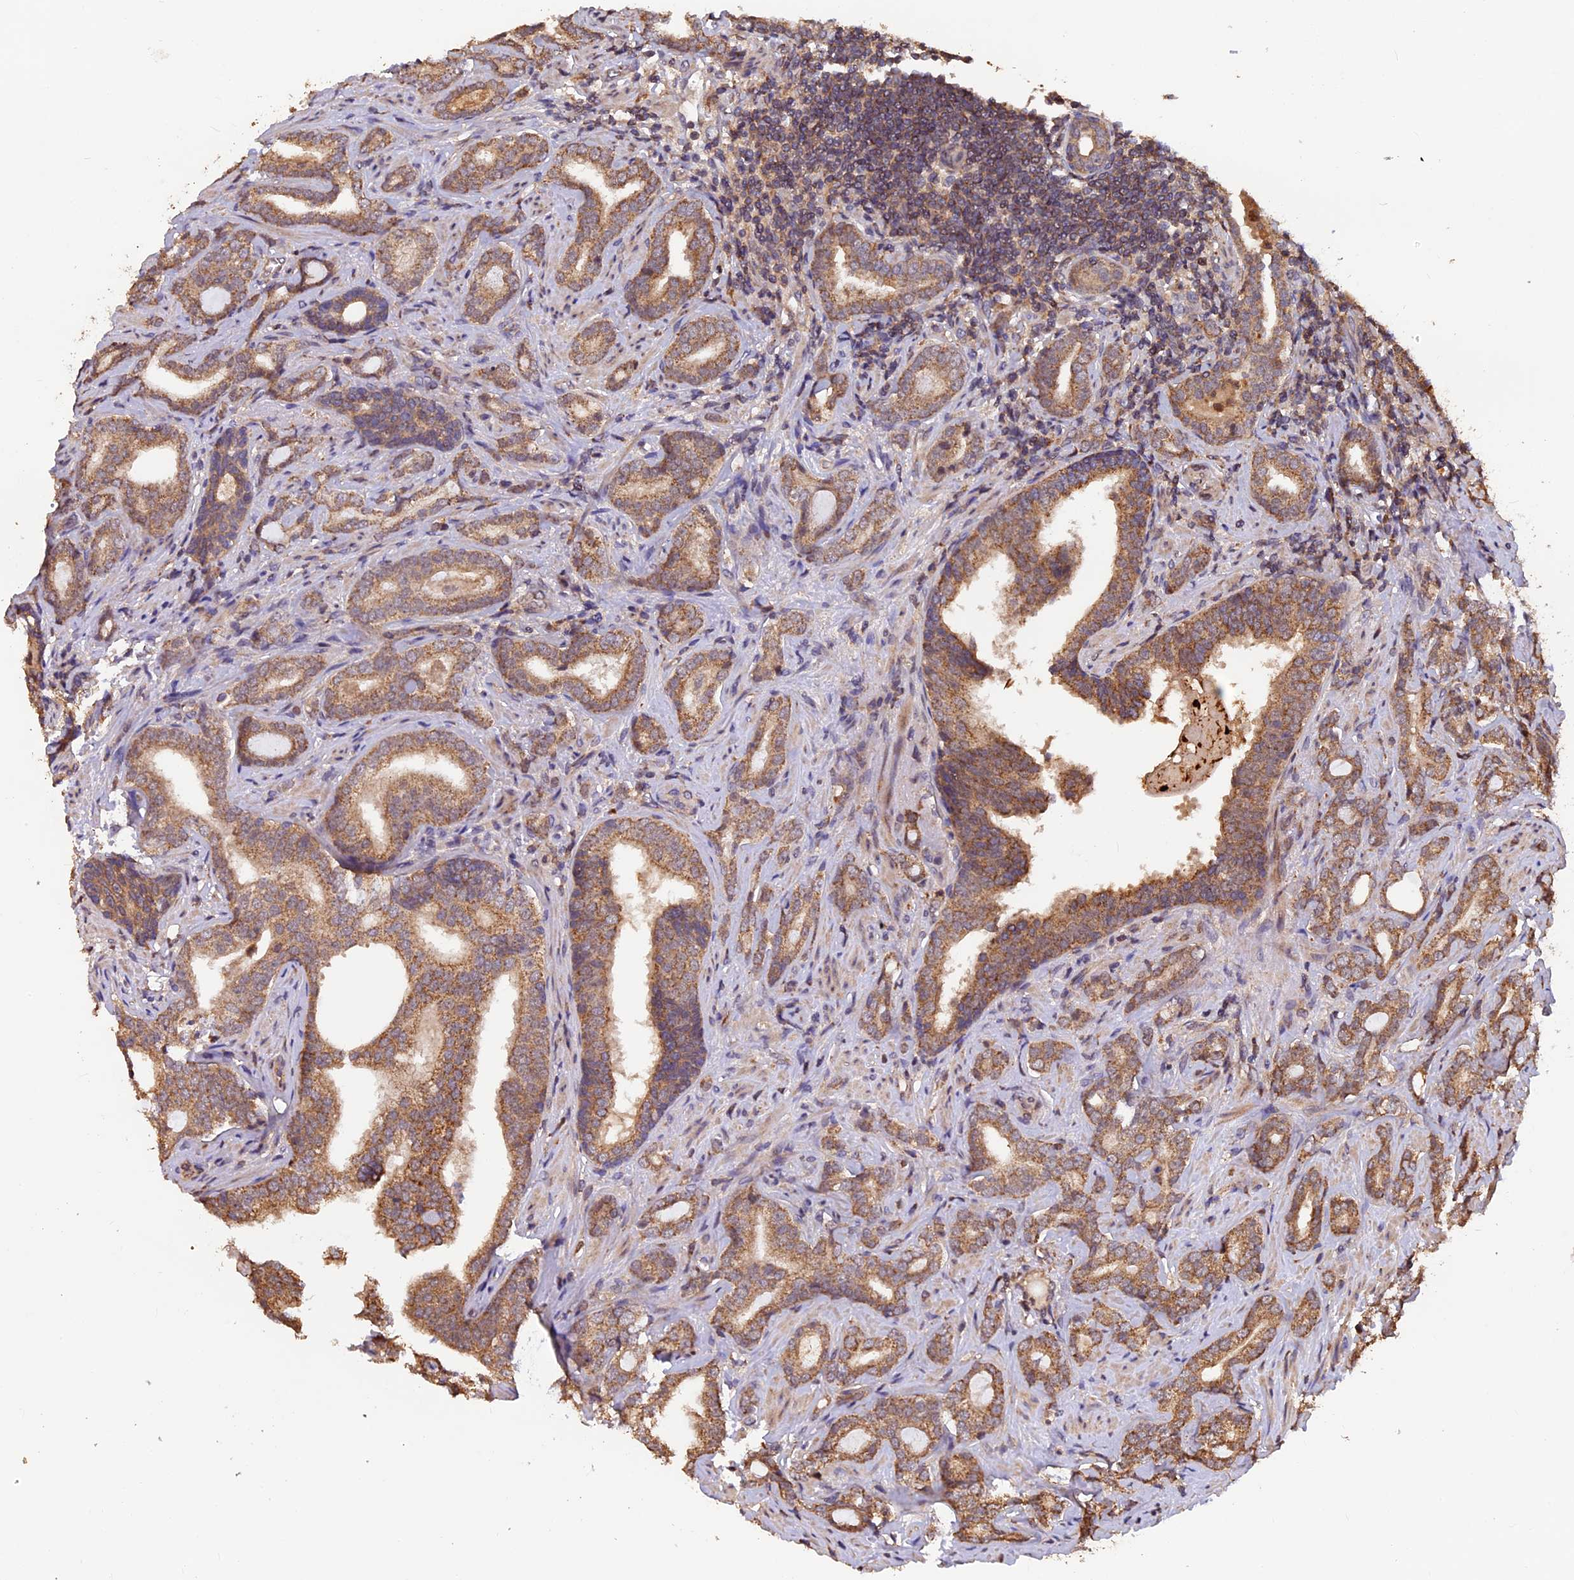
{"staining": {"intensity": "moderate", "quantity": ">75%", "location": "cytoplasmic/membranous"}, "tissue": "prostate cancer", "cell_type": "Tumor cells", "image_type": "cancer", "snomed": [{"axis": "morphology", "description": "Adenocarcinoma, High grade"}, {"axis": "topography", "description": "Prostate"}], "caption": "A brown stain highlights moderate cytoplasmic/membranous positivity of a protein in high-grade adenocarcinoma (prostate) tumor cells. Ihc stains the protein in brown and the nuclei are stained blue.", "gene": "PKD2L2", "patient": {"sex": "male", "age": 63}}